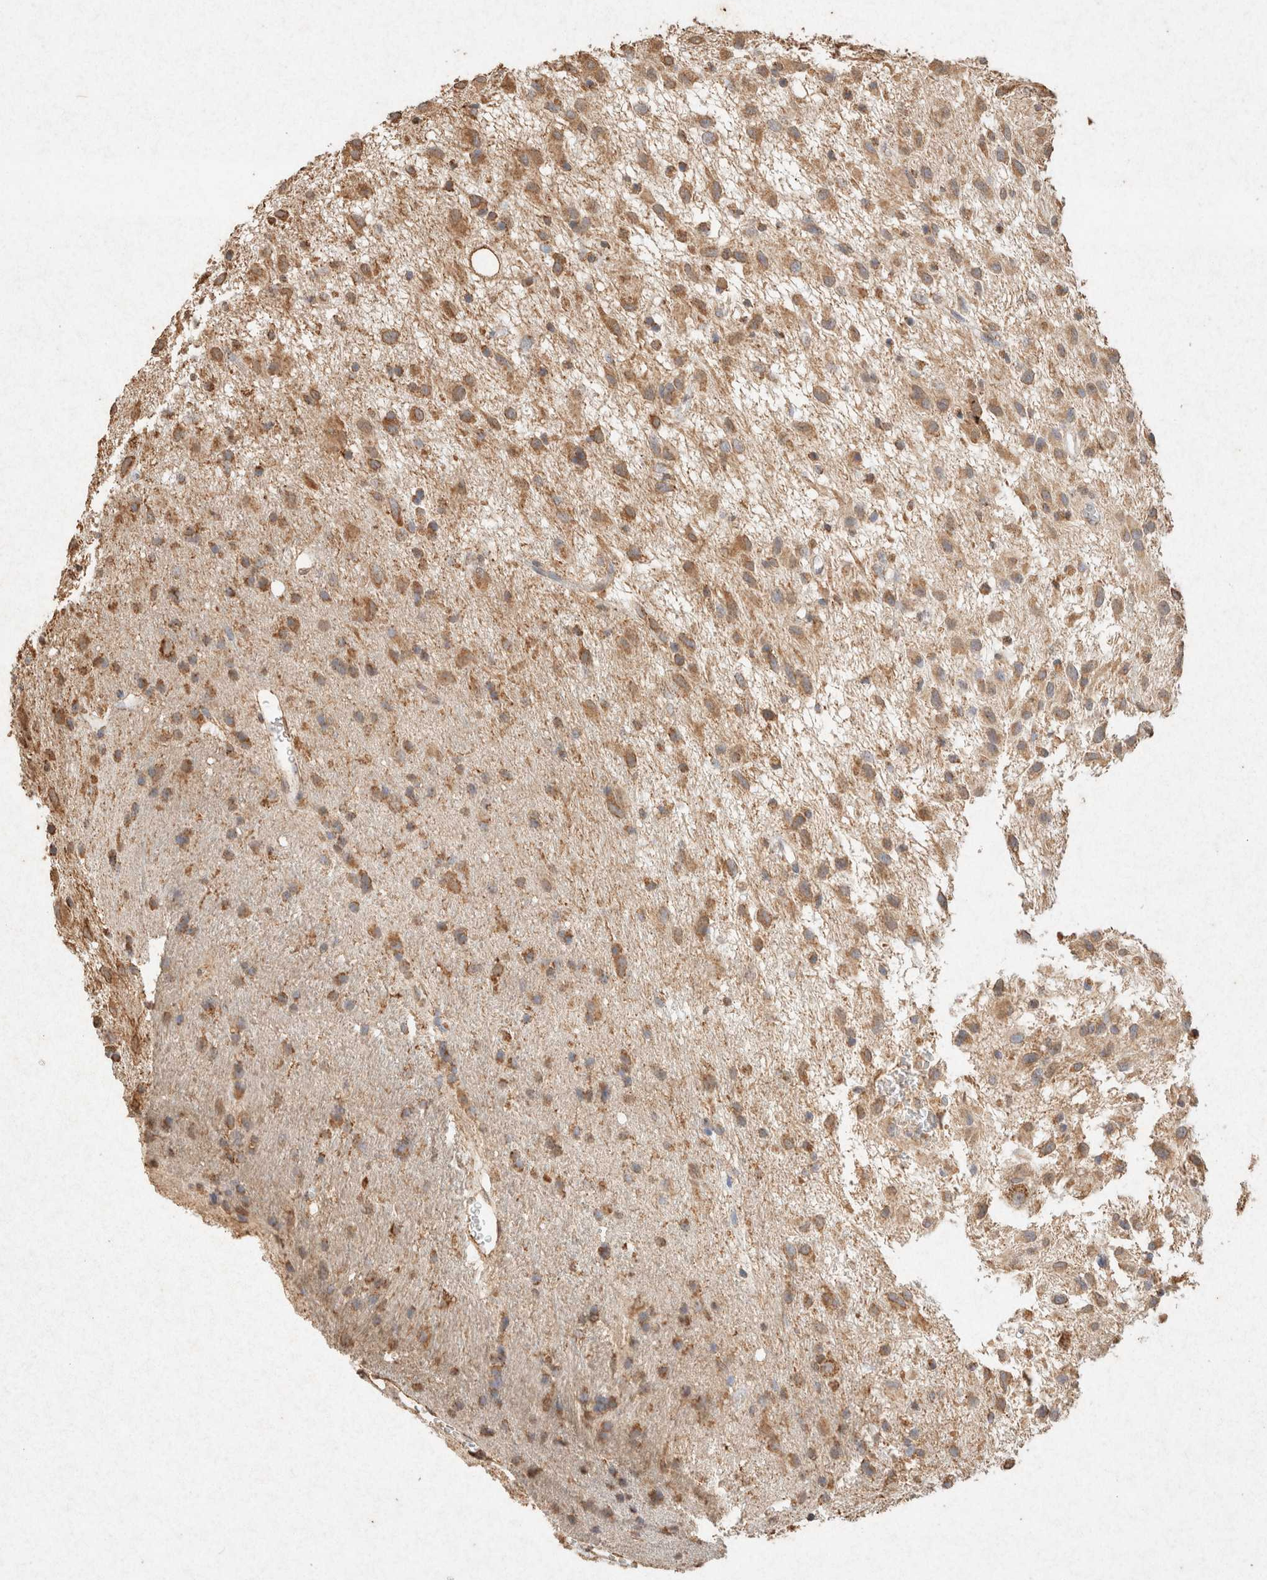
{"staining": {"intensity": "moderate", "quantity": ">75%", "location": "cytoplasmic/membranous"}, "tissue": "glioma", "cell_type": "Tumor cells", "image_type": "cancer", "snomed": [{"axis": "morphology", "description": "Glioma, malignant, Low grade"}, {"axis": "topography", "description": "Brain"}], "caption": "Moderate cytoplasmic/membranous protein expression is identified in approximately >75% of tumor cells in glioma.", "gene": "SDC2", "patient": {"sex": "male", "age": 77}}